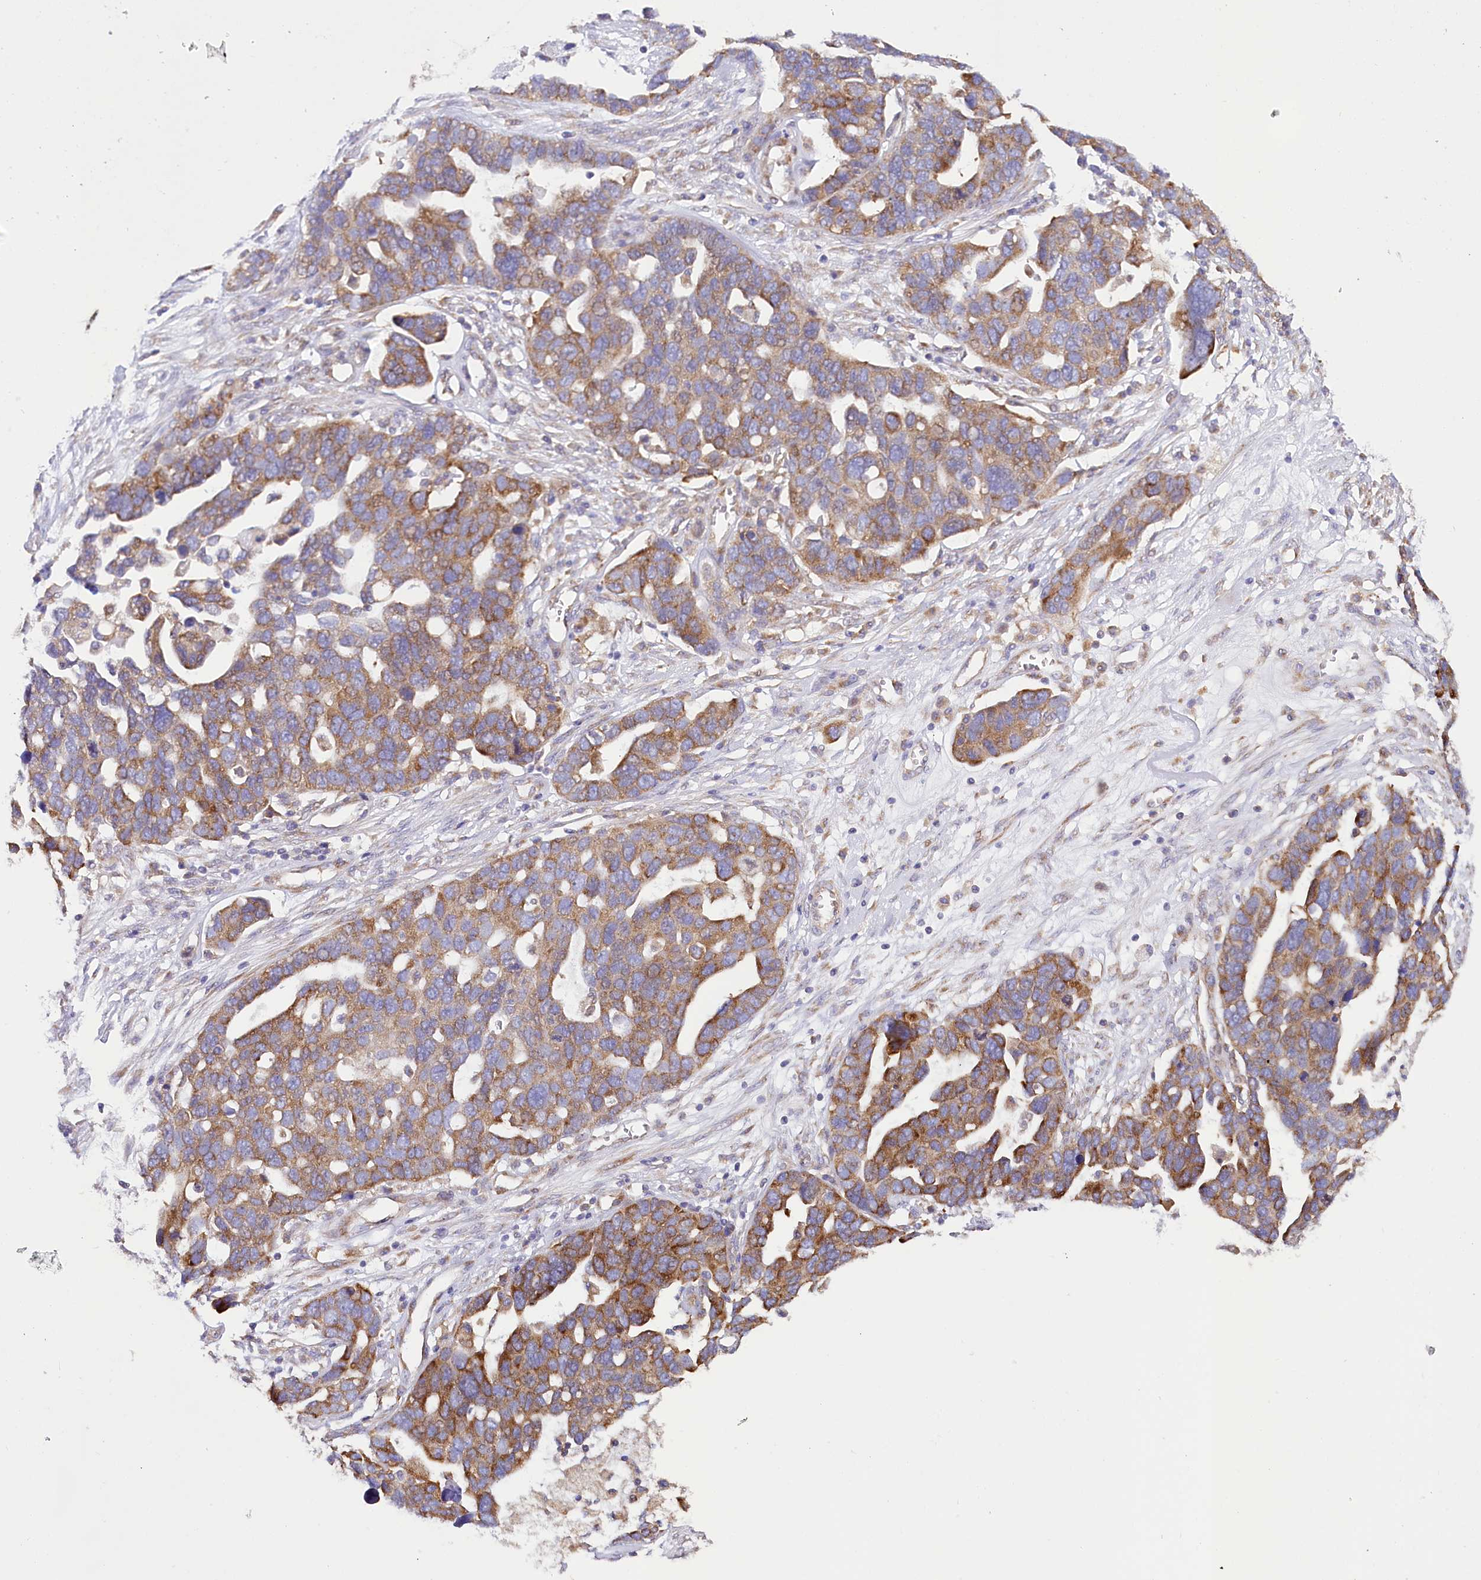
{"staining": {"intensity": "moderate", "quantity": ">75%", "location": "cytoplasmic/membranous"}, "tissue": "ovarian cancer", "cell_type": "Tumor cells", "image_type": "cancer", "snomed": [{"axis": "morphology", "description": "Cystadenocarcinoma, serous, NOS"}, {"axis": "topography", "description": "Ovary"}], "caption": "IHC (DAB (3,3'-diaminobenzidine)) staining of ovarian serous cystadenocarcinoma shows moderate cytoplasmic/membranous protein expression in approximately >75% of tumor cells.", "gene": "THUMPD3", "patient": {"sex": "female", "age": 54}}